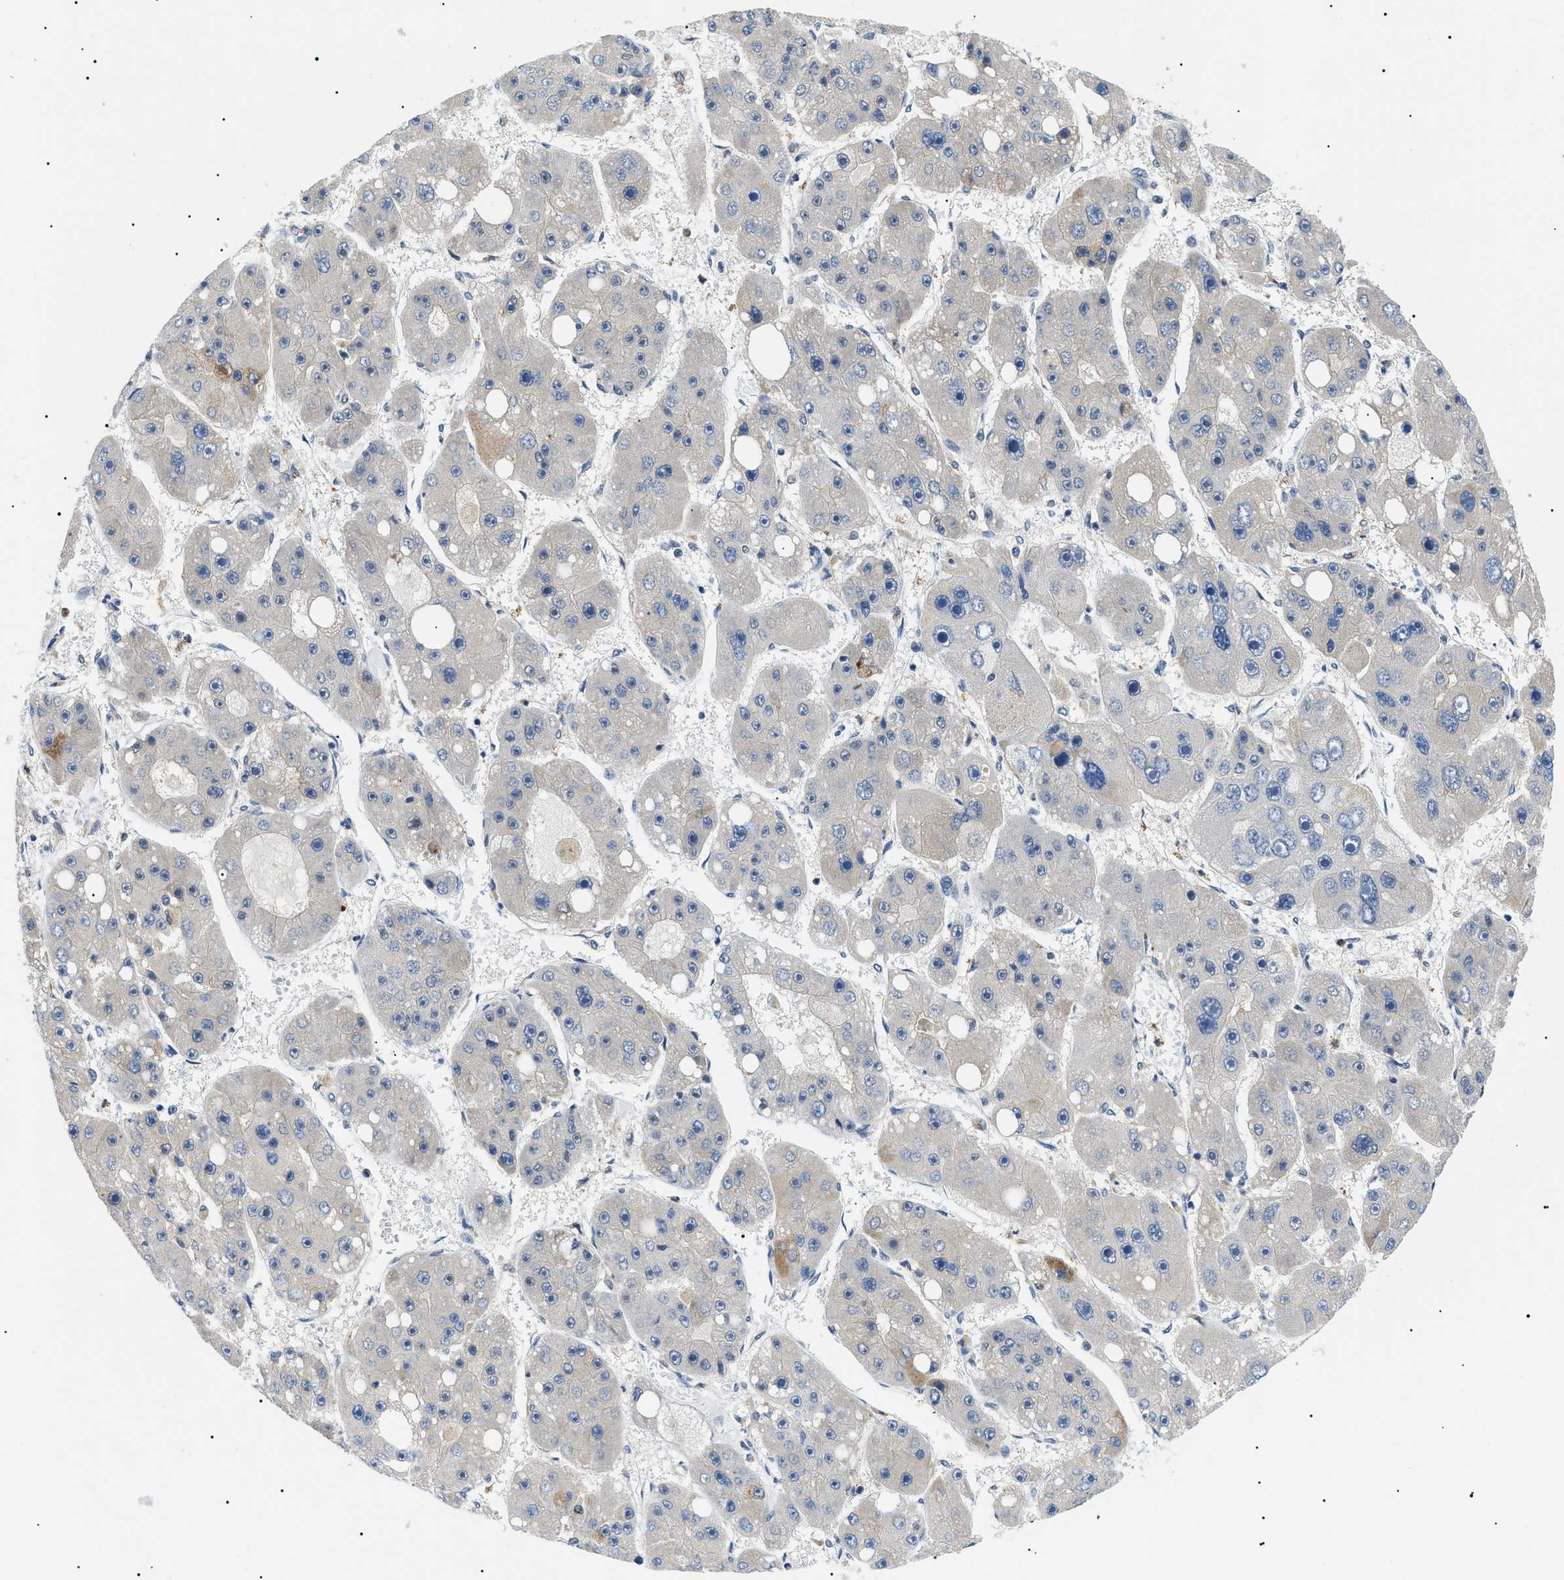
{"staining": {"intensity": "negative", "quantity": "none", "location": "none"}, "tissue": "liver cancer", "cell_type": "Tumor cells", "image_type": "cancer", "snomed": [{"axis": "morphology", "description": "Carcinoma, Hepatocellular, NOS"}, {"axis": "topography", "description": "Liver"}], "caption": "The immunohistochemistry (IHC) micrograph has no significant staining in tumor cells of liver cancer tissue.", "gene": "RBM15", "patient": {"sex": "female", "age": 61}}